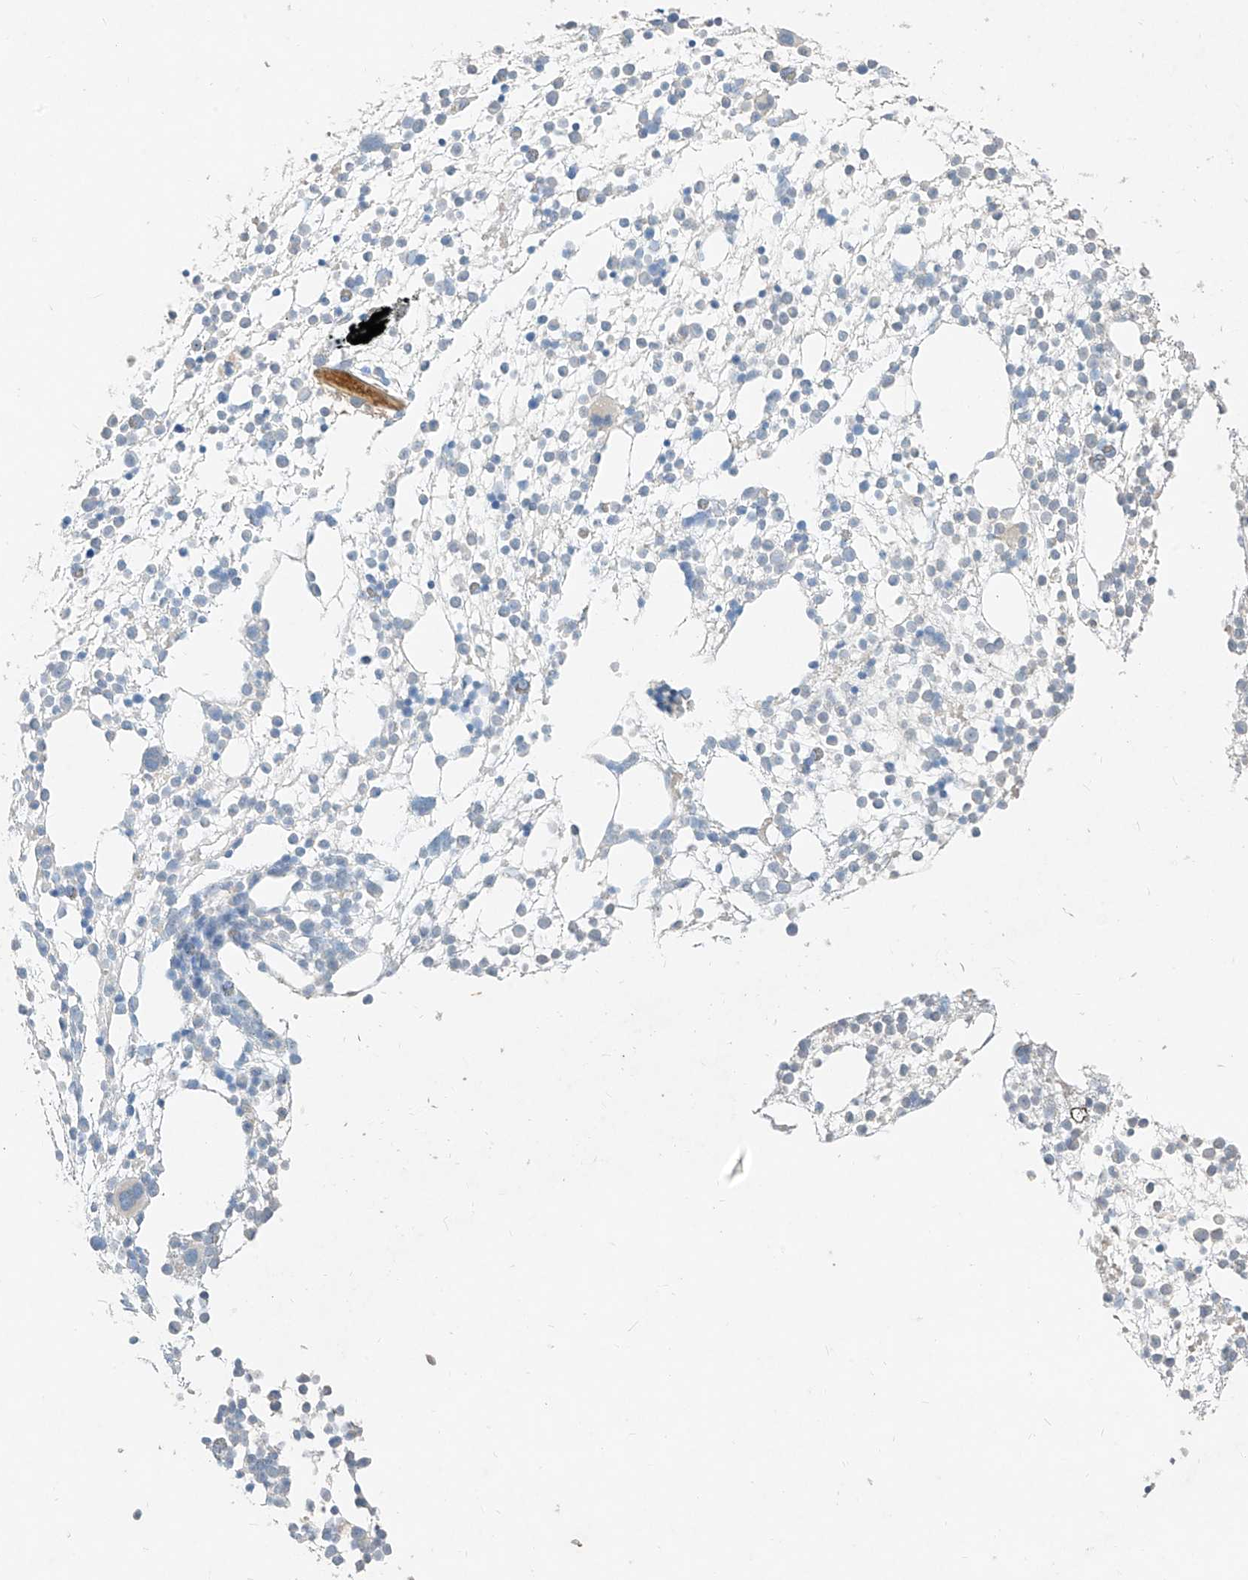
{"staining": {"intensity": "negative", "quantity": "none", "location": "none"}, "tissue": "bone marrow", "cell_type": "Hematopoietic cells", "image_type": "normal", "snomed": [{"axis": "morphology", "description": "Normal tissue, NOS"}, {"axis": "topography", "description": "Bone marrow"}], "caption": "High magnification brightfield microscopy of normal bone marrow stained with DAB (3,3'-diaminobenzidine) (brown) and counterstained with hematoxylin (blue): hematopoietic cells show no significant positivity. Nuclei are stained in blue.", "gene": "ZZEF1", "patient": {"sex": "male", "age": 54}}